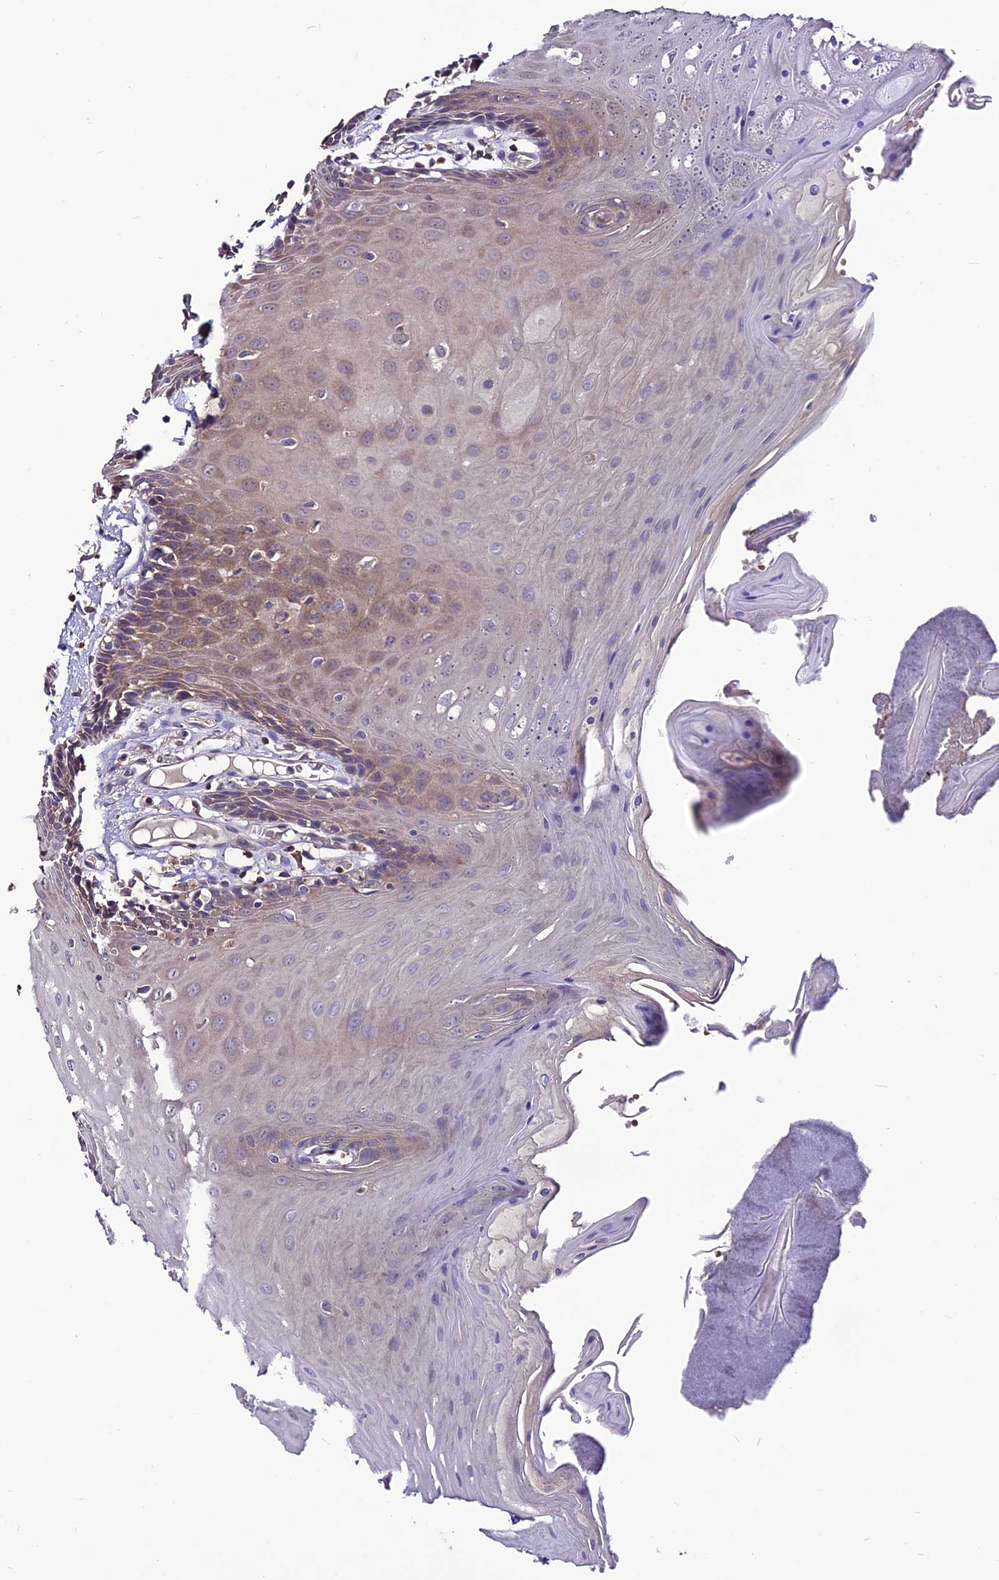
{"staining": {"intensity": "weak", "quantity": "25%-75%", "location": "cytoplasmic/membranous"}, "tissue": "oral mucosa", "cell_type": "Squamous epithelial cells", "image_type": "normal", "snomed": [{"axis": "morphology", "description": "Normal tissue, NOS"}, {"axis": "morphology", "description": "Squamous cell carcinoma, NOS"}, {"axis": "topography", "description": "Skeletal muscle"}, {"axis": "topography", "description": "Oral tissue"}, {"axis": "topography", "description": "Salivary gland"}, {"axis": "topography", "description": "Head-Neck"}], "caption": "Brown immunohistochemical staining in normal oral mucosa exhibits weak cytoplasmic/membranous expression in about 25%-75% of squamous epithelial cells.", "gene": "PSMF1", "patient": {"sex": "male", "age": 54}}